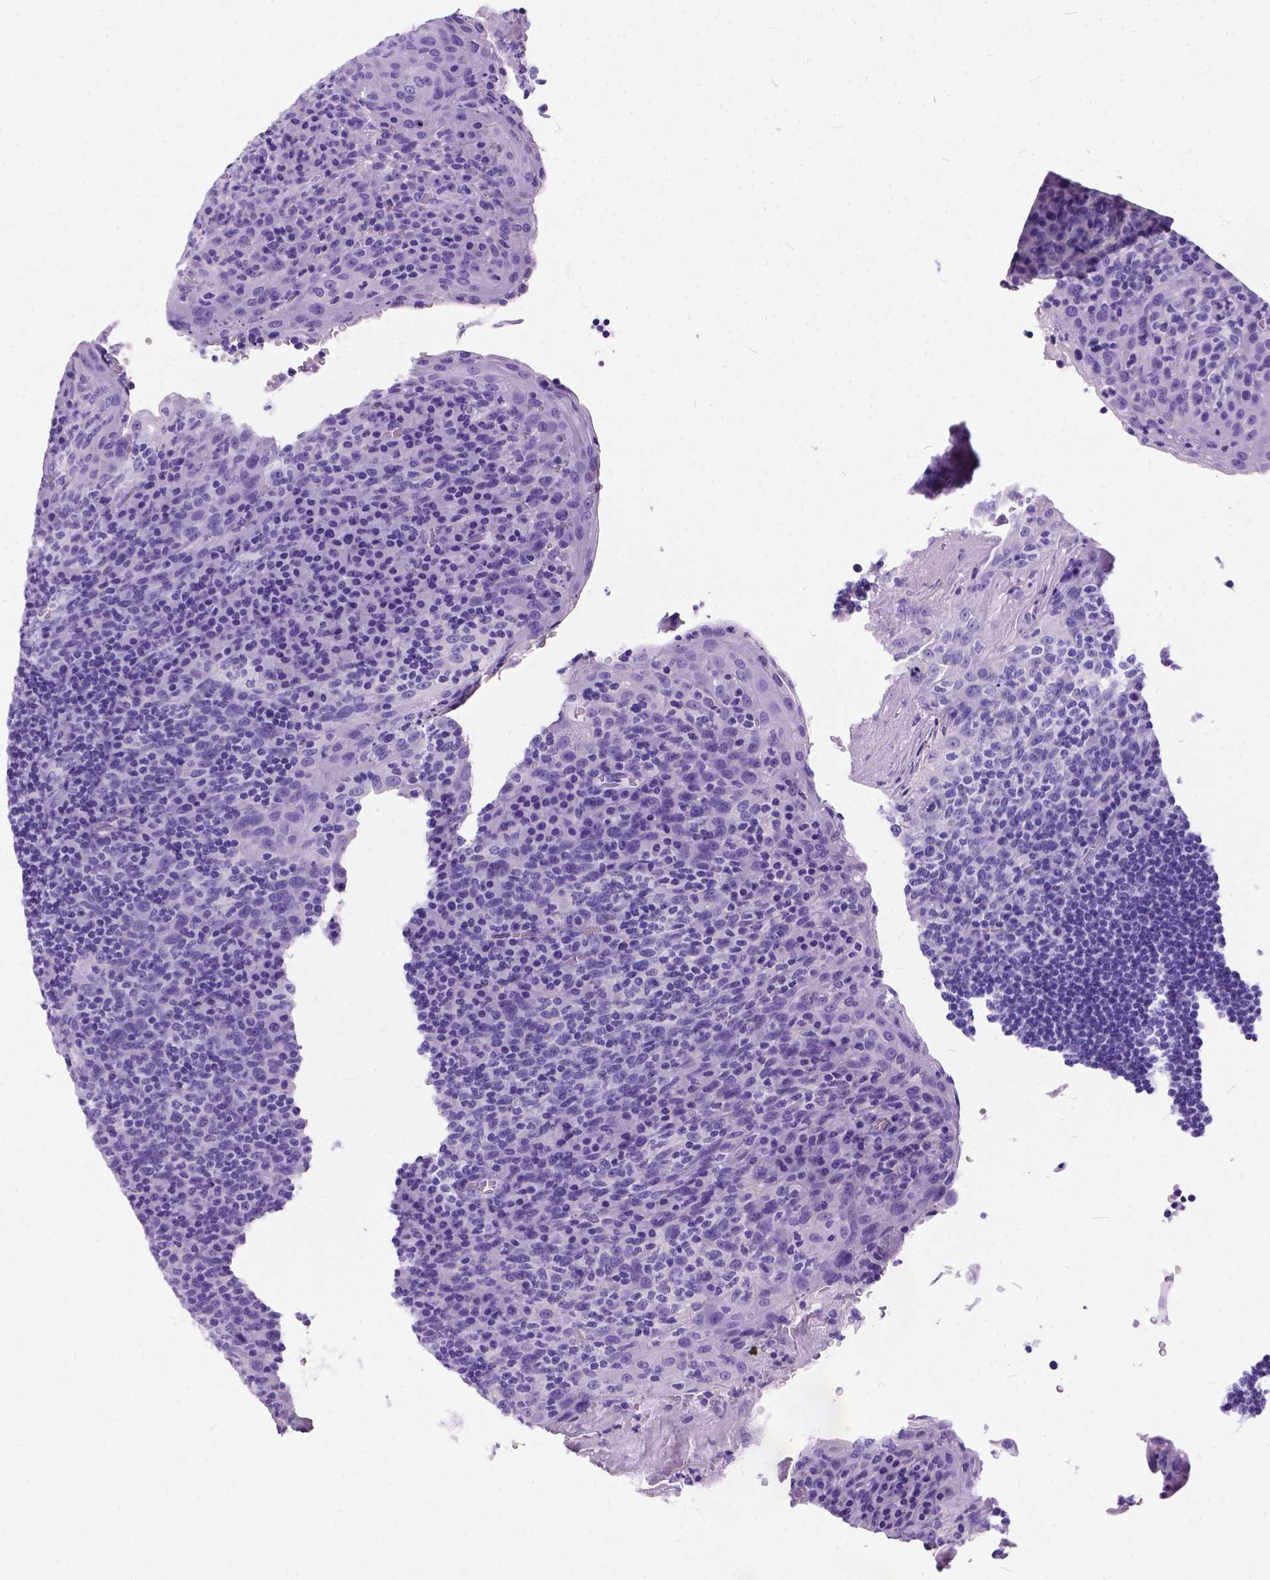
{"staining": {"intensity": "negative", "quantity": "none", "location": "none"}, "tissue": "tonsil", "cell_type": "Germinal center cells", "image_type": "normal", "snomed": [{"axis": "morphology", "description": "Normal tissue, NOS"}, {"axis": "topography", "description": "Tonsil"}], "caption": "This is an immunohistochemistry micrograph of normal human tonsil. There is no expression in germinal center cells.", "gene": "C1QTNF3", "patient": {"sex": "male", "age": 17}}